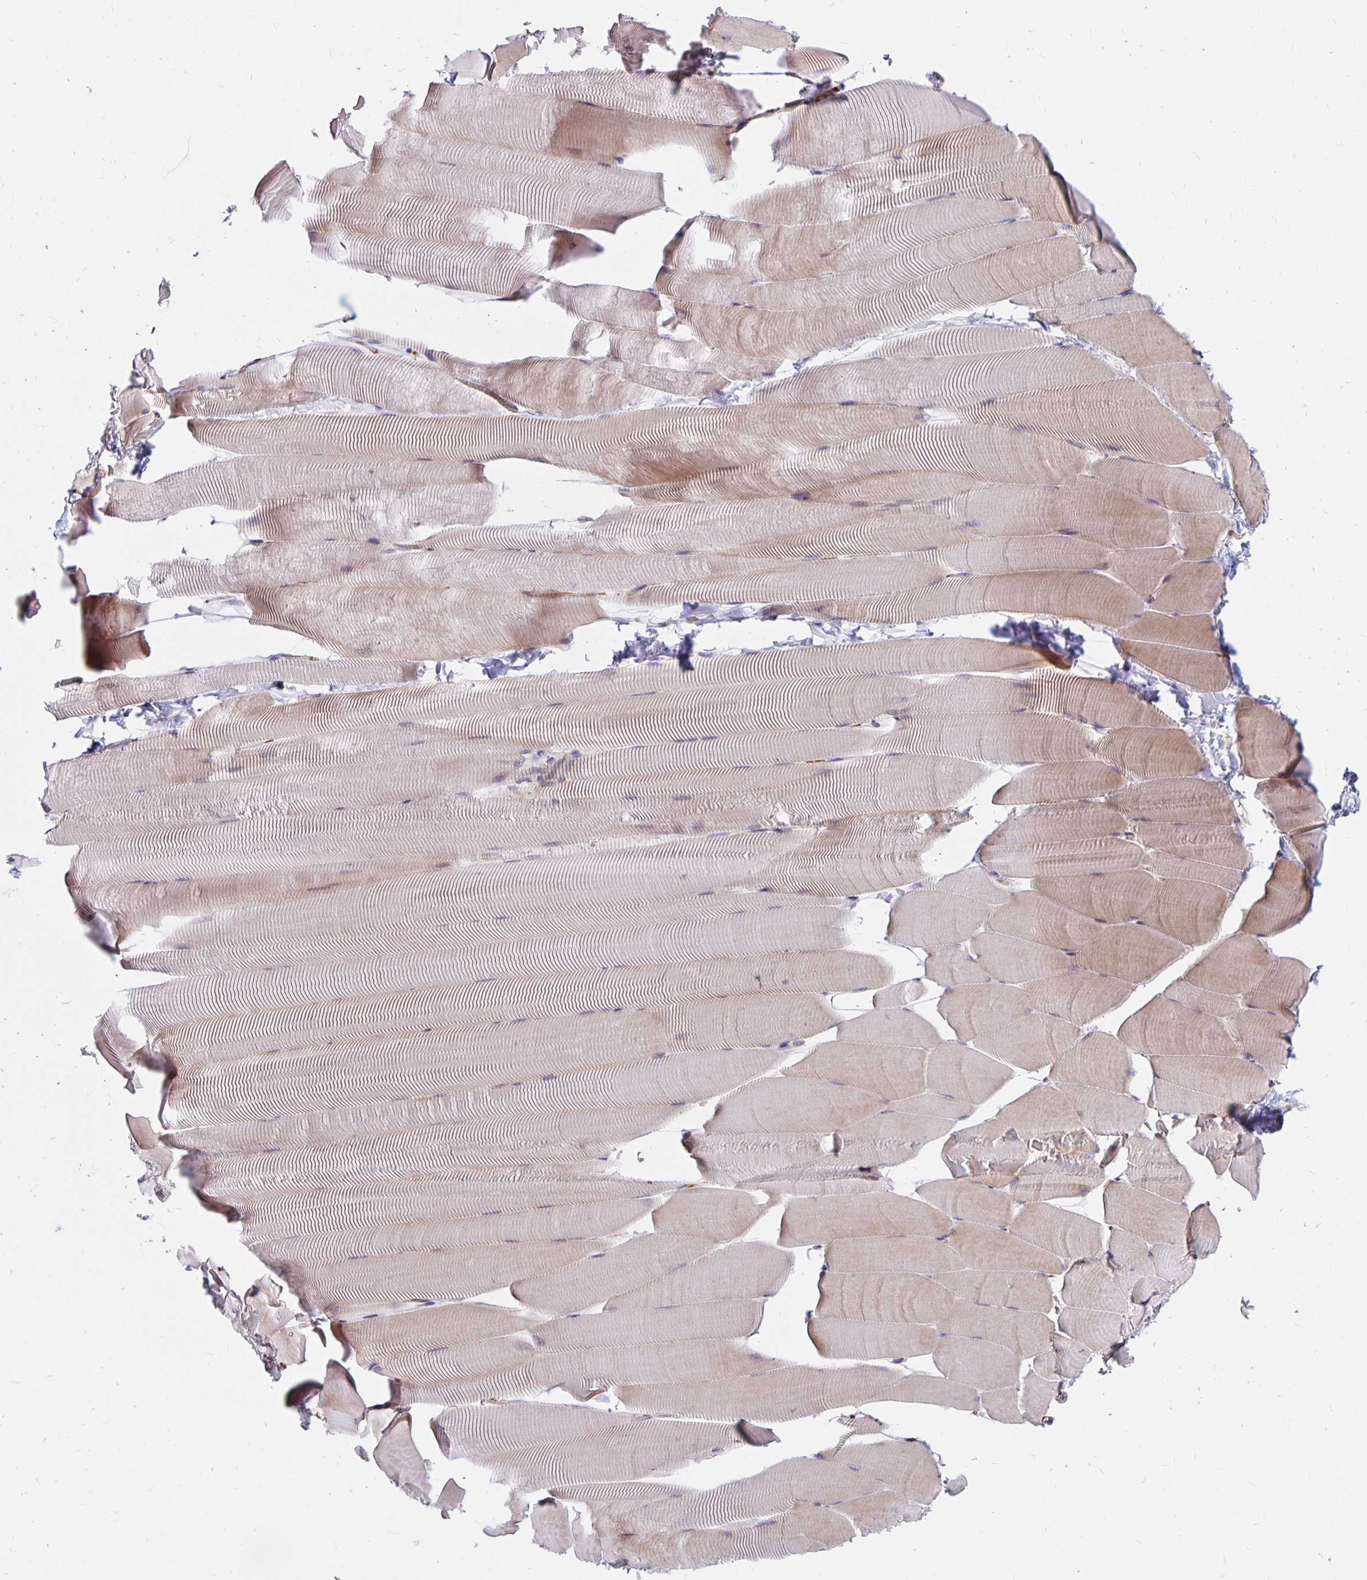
{"staining": {"intensity": "weak", "quantity": ">75%", "location": "cytoplasmic/membranous"}, "tissue": "skeletal muscle", "cell_type": "Myocytes", "image_type": "normal", "snomed": [{"axis": "morphology", "description": "Normal tissue, NOS"}, {"axis": "topography", "description": "Skeletal muscle"}], "caption": "Protein staining of unremarkable skeletal muscle shows weak cytoplasmic/membranous positivity in about >75% of myocytes. (Brightfield microscopy of DAB IHC at high magnification).", "gene": "MRPL28", "patient": {"sex": "male", "age": 25}}